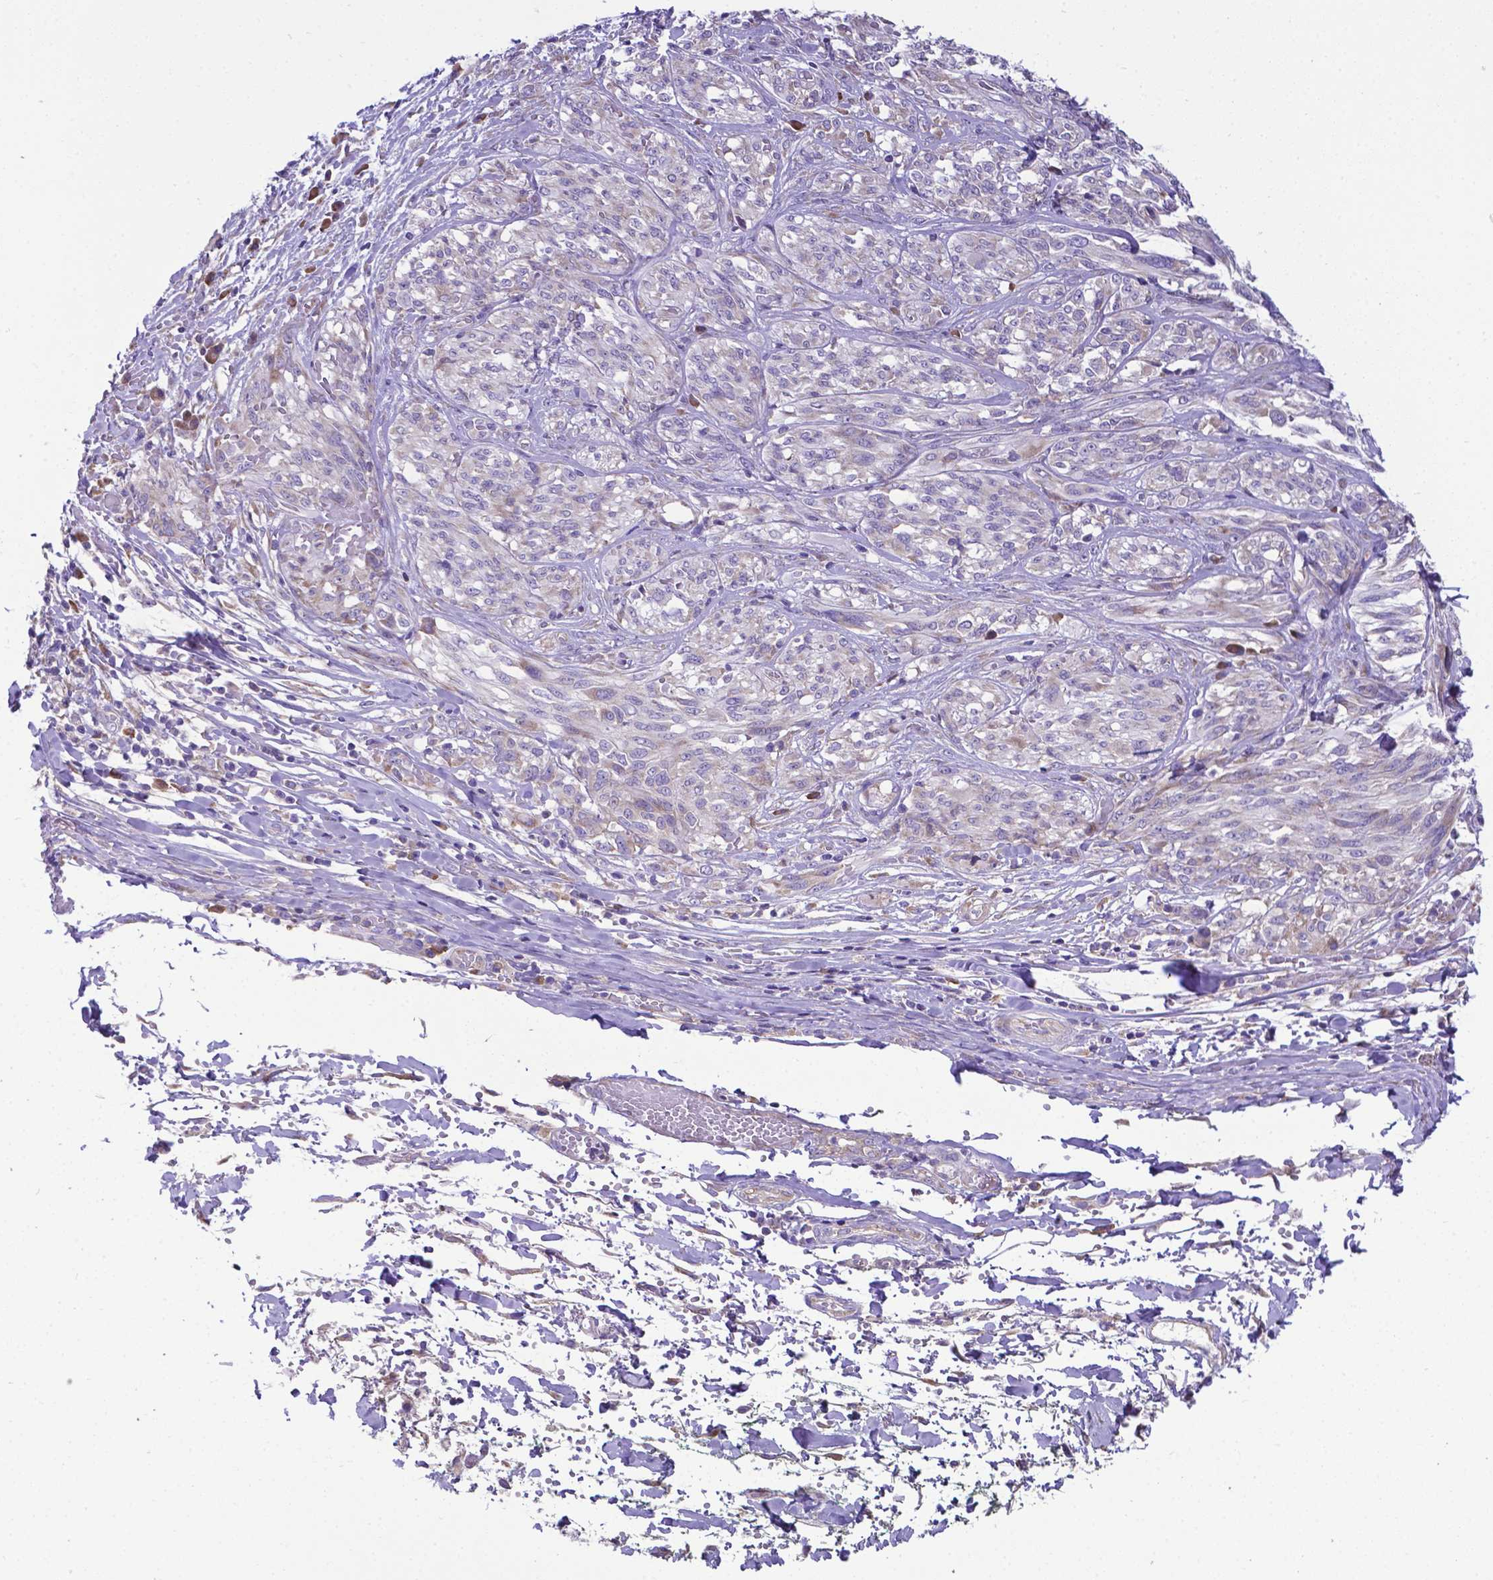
{"staining": {"intensity": "weak", "quantity": ">75%", "location": "cytoplasmic/membranous"}, "tissue": "melanoma", "cell_type": "Tumor cells", "image_type": "cancer", "snomed": [{"axis": "morphology", "description": "Malignant melanoma, NOS"}, {"axis": "topography", "description": "Skin"}], "caption": "This is an image of immunohistochemistry (IHC) staining of melanoma, which shows weak expression in the cytoplasmic/membranous of tumor cells.", "gene": "RPL6", "patient": {"sex": "female", "age": 91}}